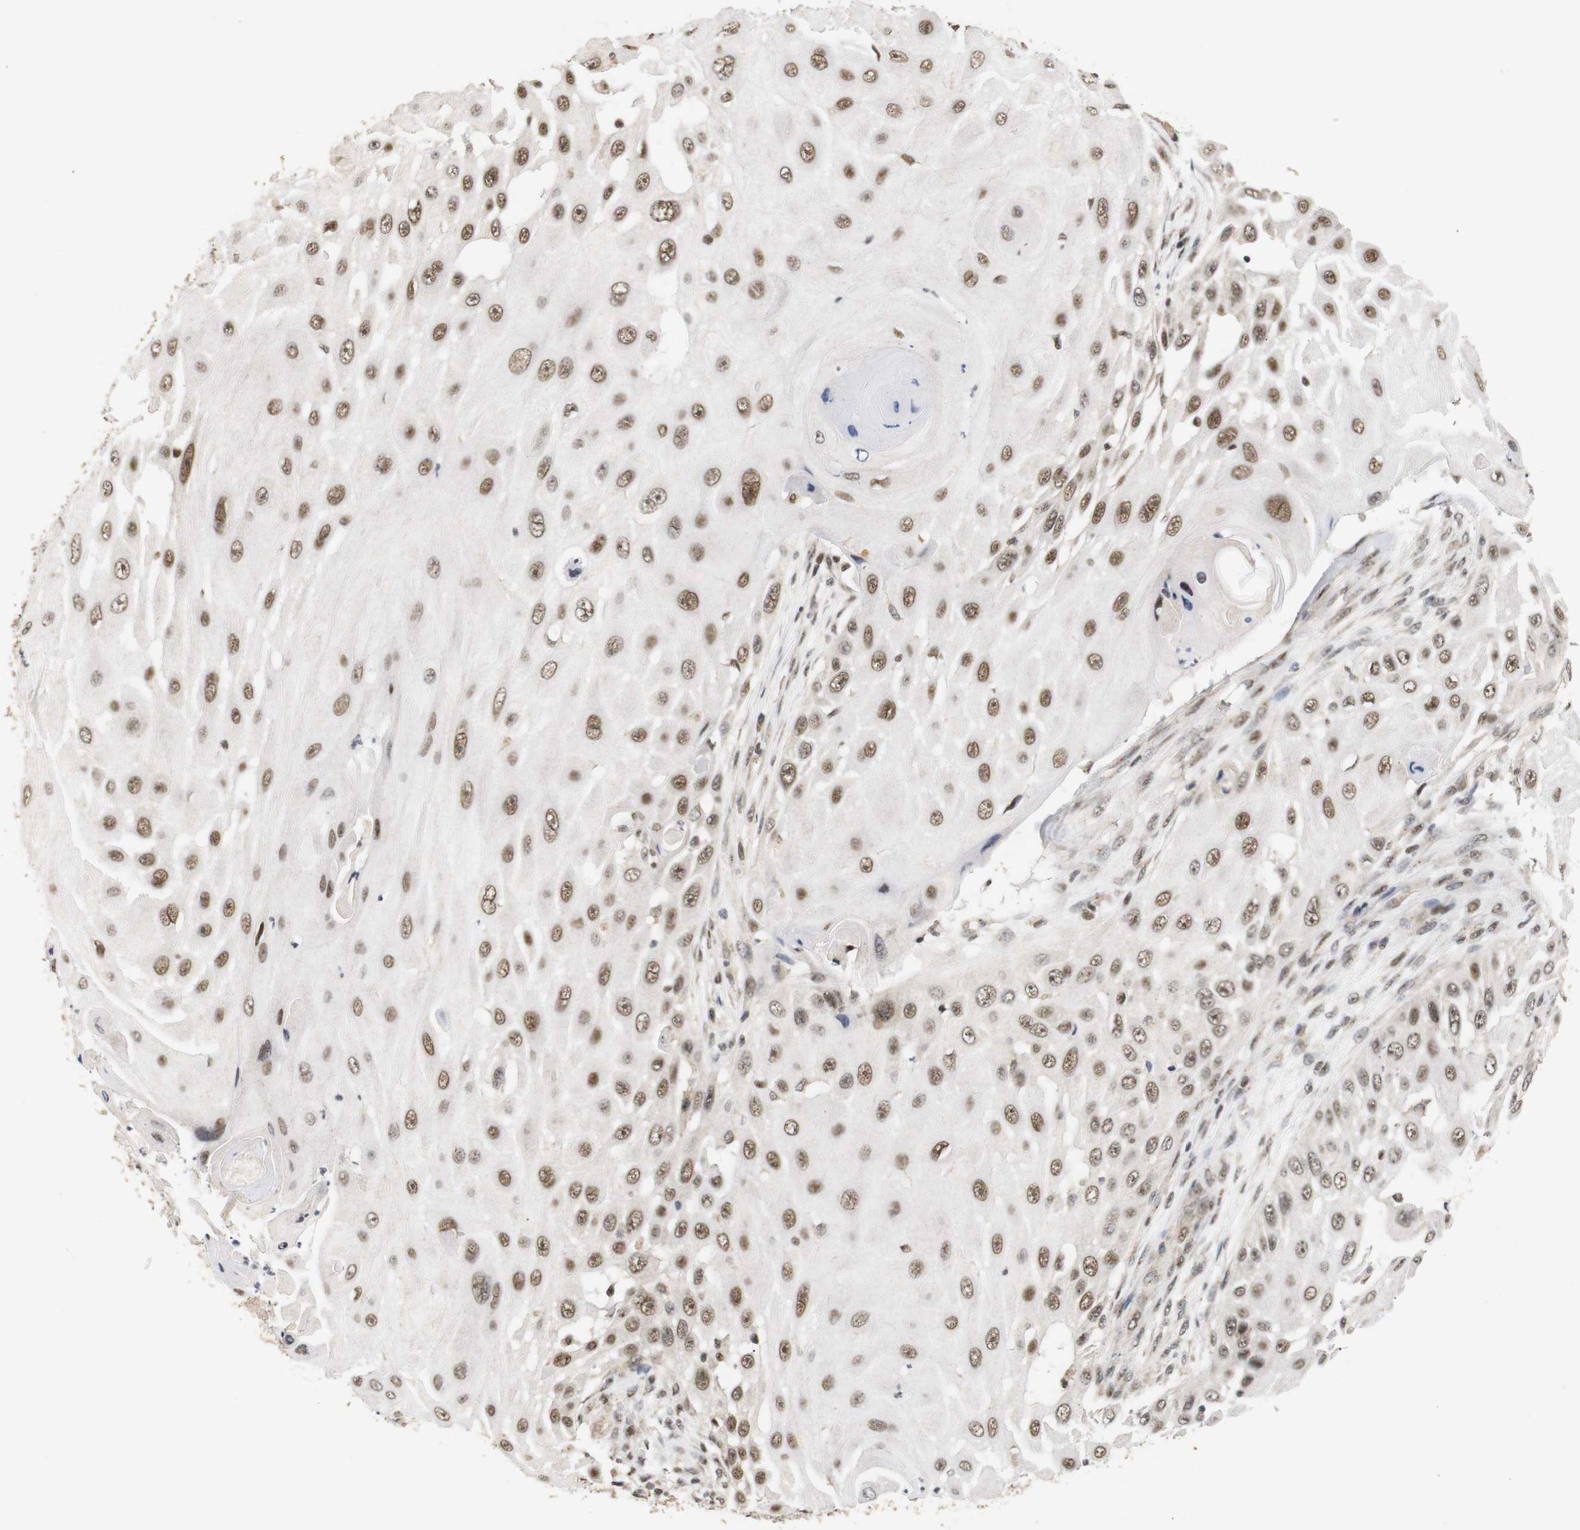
{"staining": {"intensity": "moderate", "quantity": ">75%", "location": "nuclear"}, "tissue": "skin cancer", "cell_type": "Tumor cells", "image_type": "cancer", "snomed": [{"axis": "morphology", "description": "Squamous cell carcinoma, NOS"}, {"axis": "topography", "description": "Skin"}], "caption": "Immunohistochemical staining of skin cancer demonstrates medium levels of moderate nuclear expression in approximately >75% of tumor cells.", "gene": "PYM1", "patient": {"sex": "female", "age": 44}}